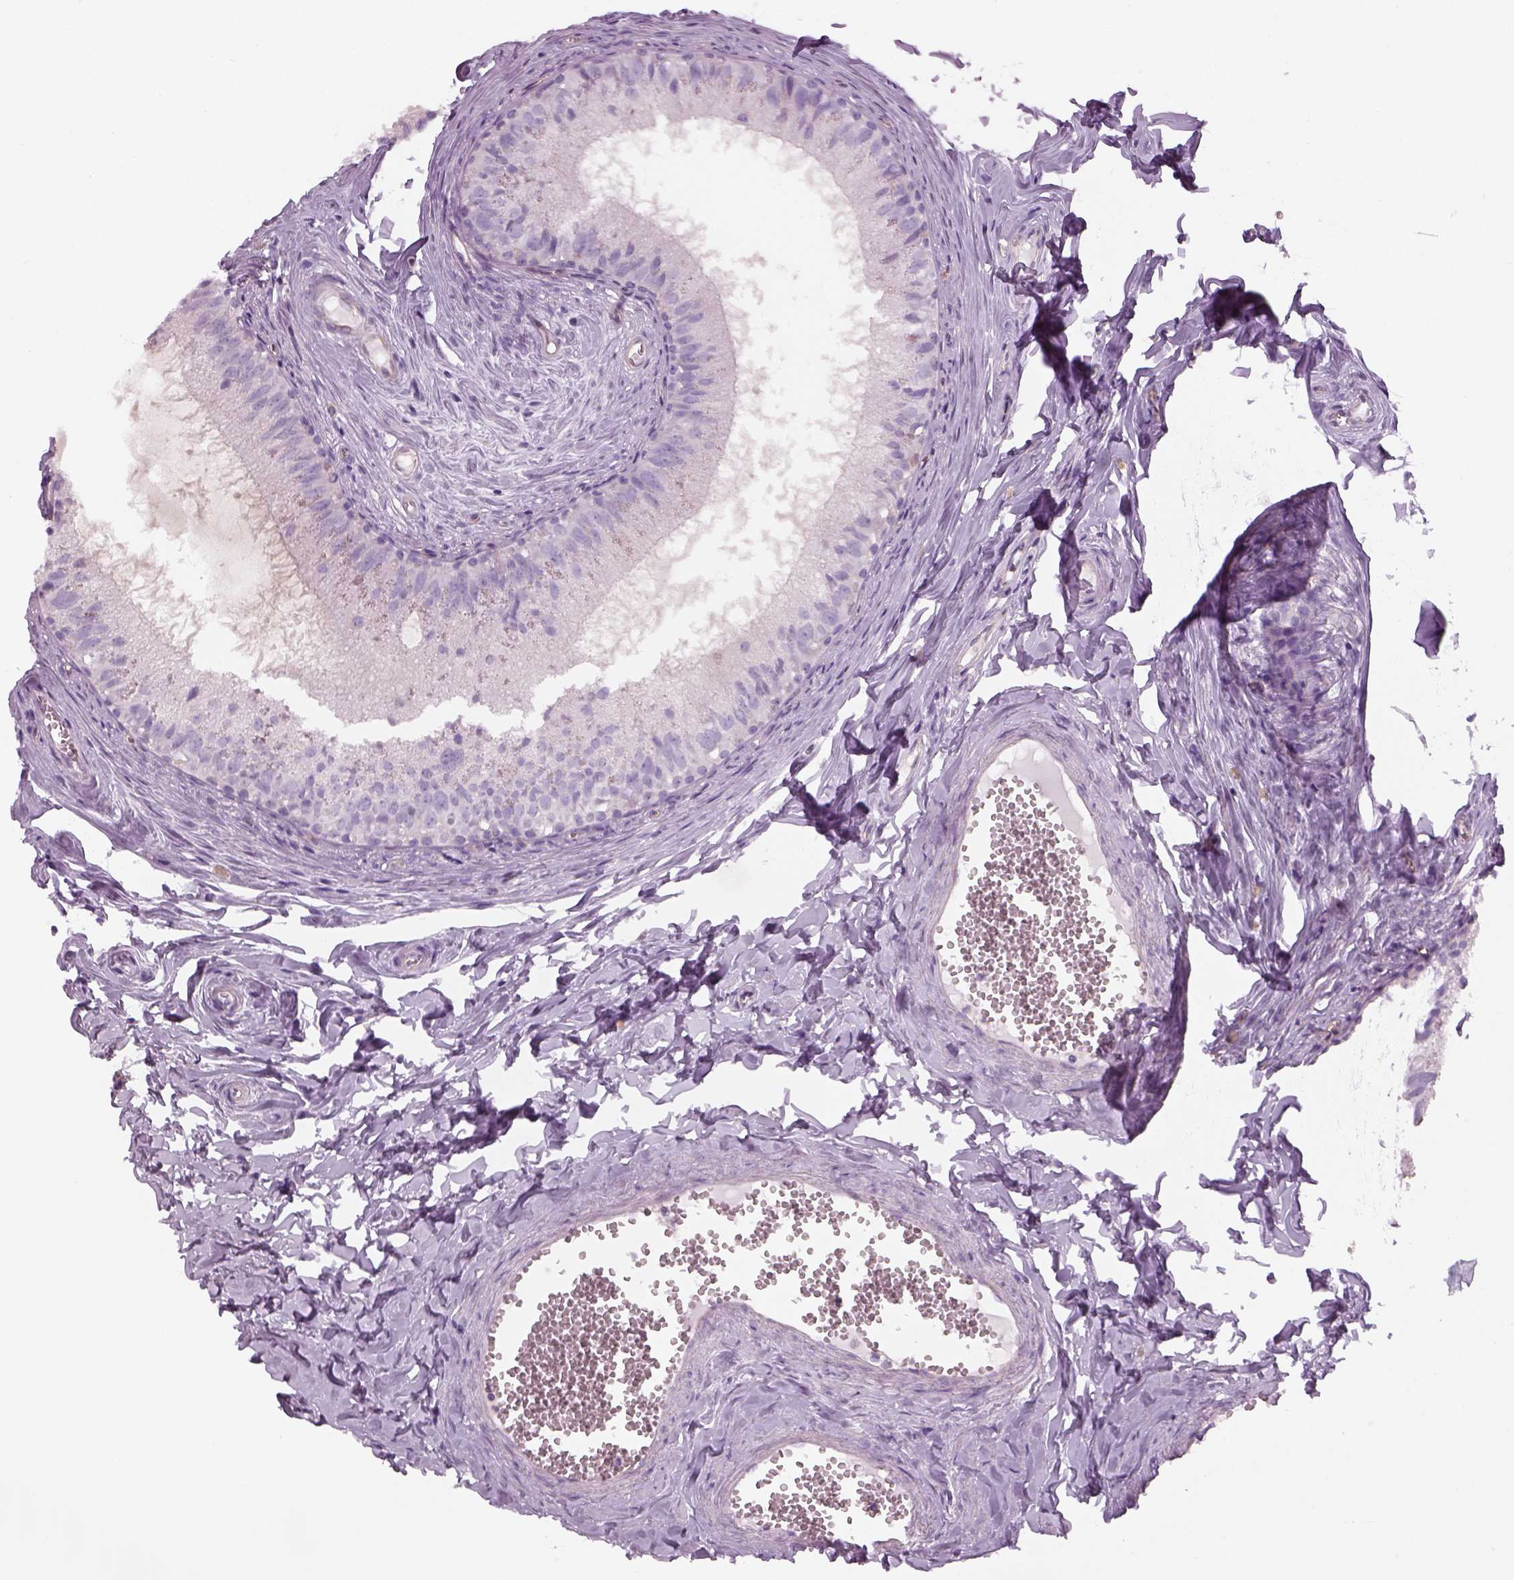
{"staining": {"intensity": "negative", "quantity": "none", "location": "none"}, "tissue": "epididymis", "cell_type": "Glandular cells", "image_type": "normal", "snomed": [{"axis": "morphology", "description": "Normal tissue, NOS"}, {"axis": "topography", "description": "Epididymis"}], "caption": "IHC micrograph of benign epididymis: human epididymis stained with DAB demonstrates no significant protein positivity in glandular cells. (Stains: DAB IHC with hematoxylin counter stain, Microscopy: brightfield microscopy at high magnification).", "gene": "SLC1A7", "patient": {"sex": "male", "age": 45}}